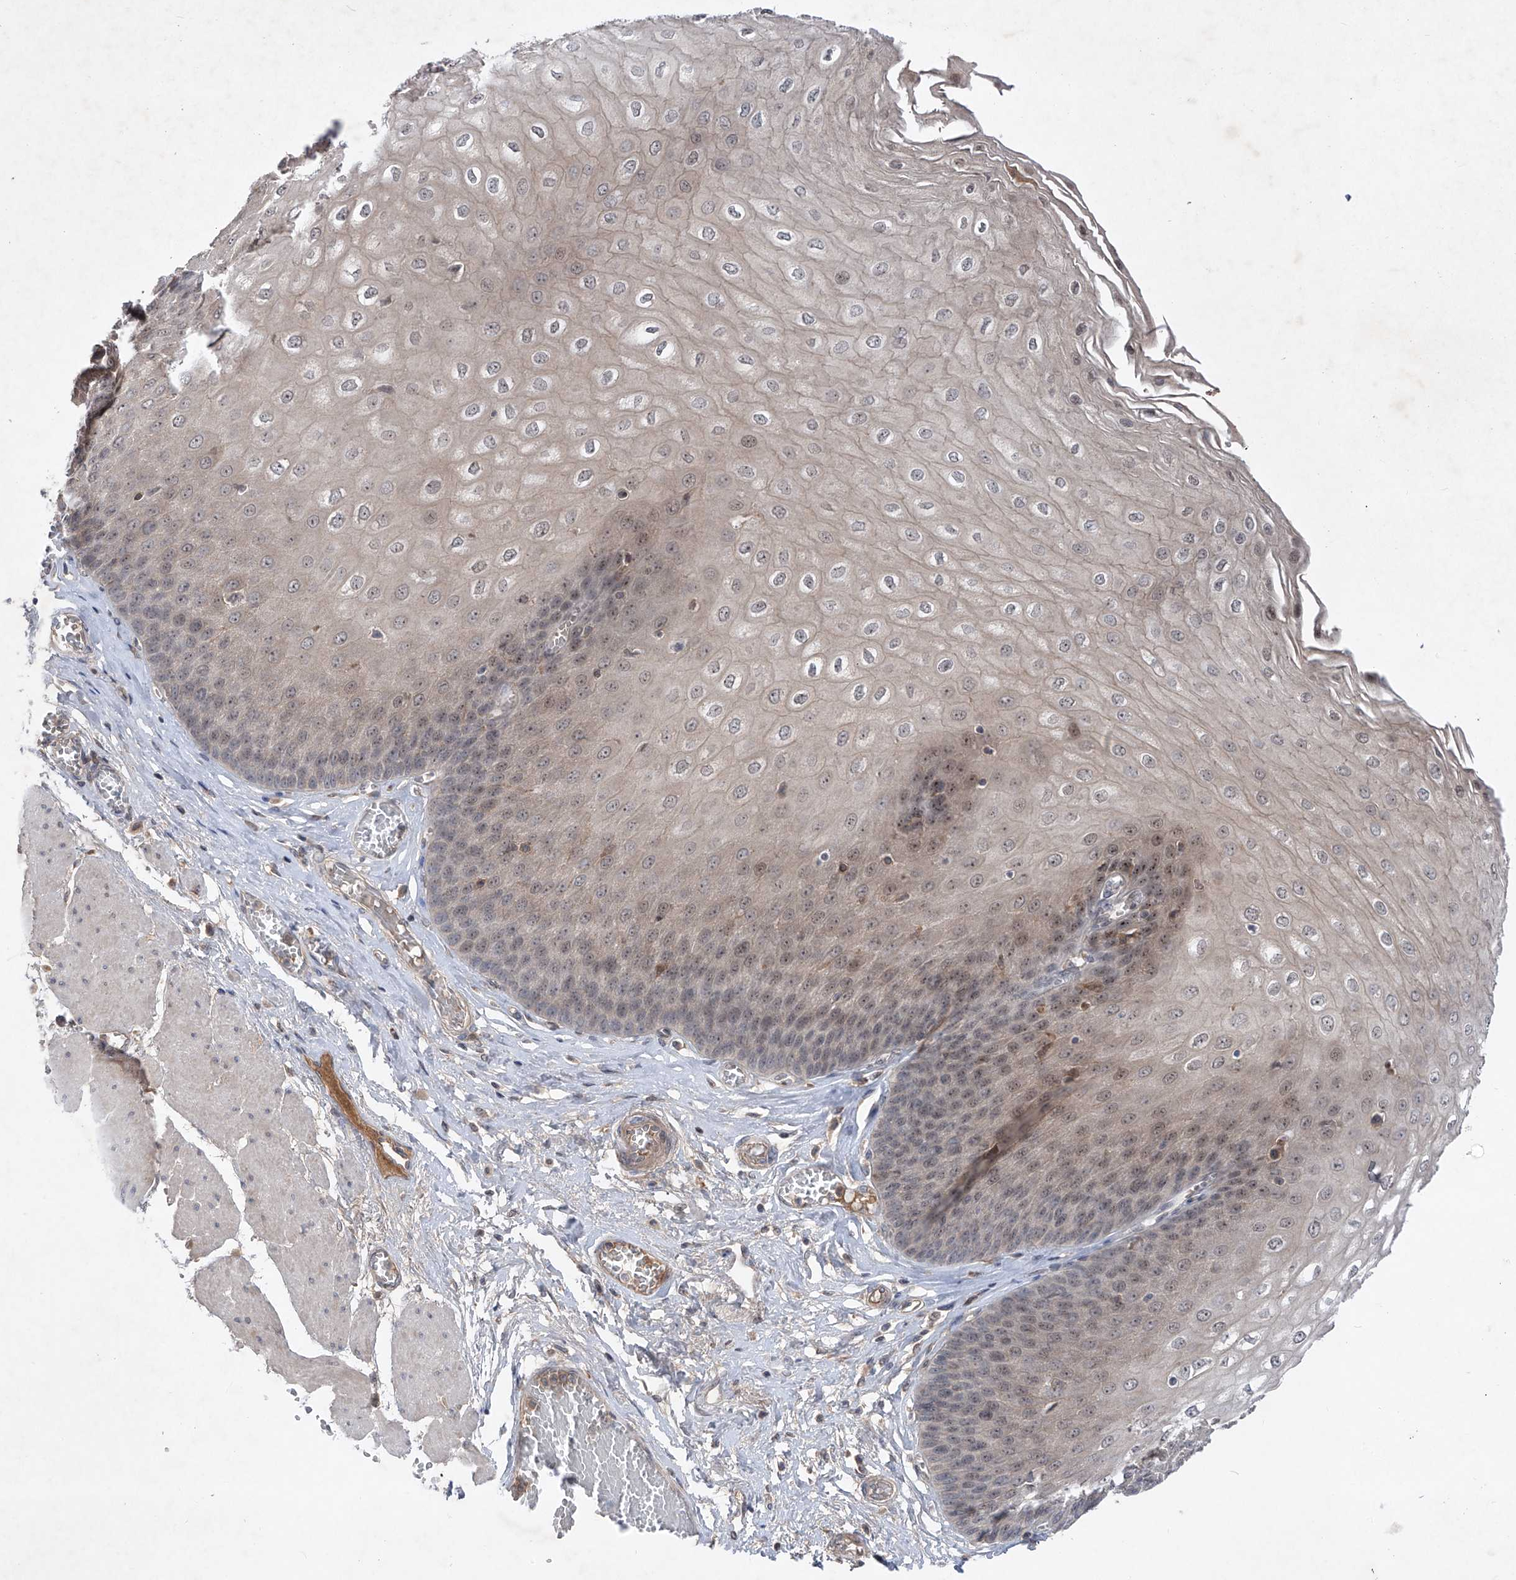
{"staining": {"intensity": "weak", "quantity": ">75%", "location": "cytoplasmic/membranous,nuclear"}, "tissue": "esophagus", "cell_type": "Squamous epithelial cells", "image_type": "normal", "snomed": [{"axis": "morphology", "description": "Normal tissue, NOS"}, {"axis": "topography", "description": "Esophagus"}], "caption": "A low amount of weak cytoplasmic/membranous,nuclear staining is identified in approximately >75% of squamous epithelial cells in unremarkable esophagus. Using DAB (brown) and hematoxylin (blue) stains, captured at high magnification using brightfield microscopy.", "gene": "FAM135A", "patient": {"sex": "male", "age": 60}}